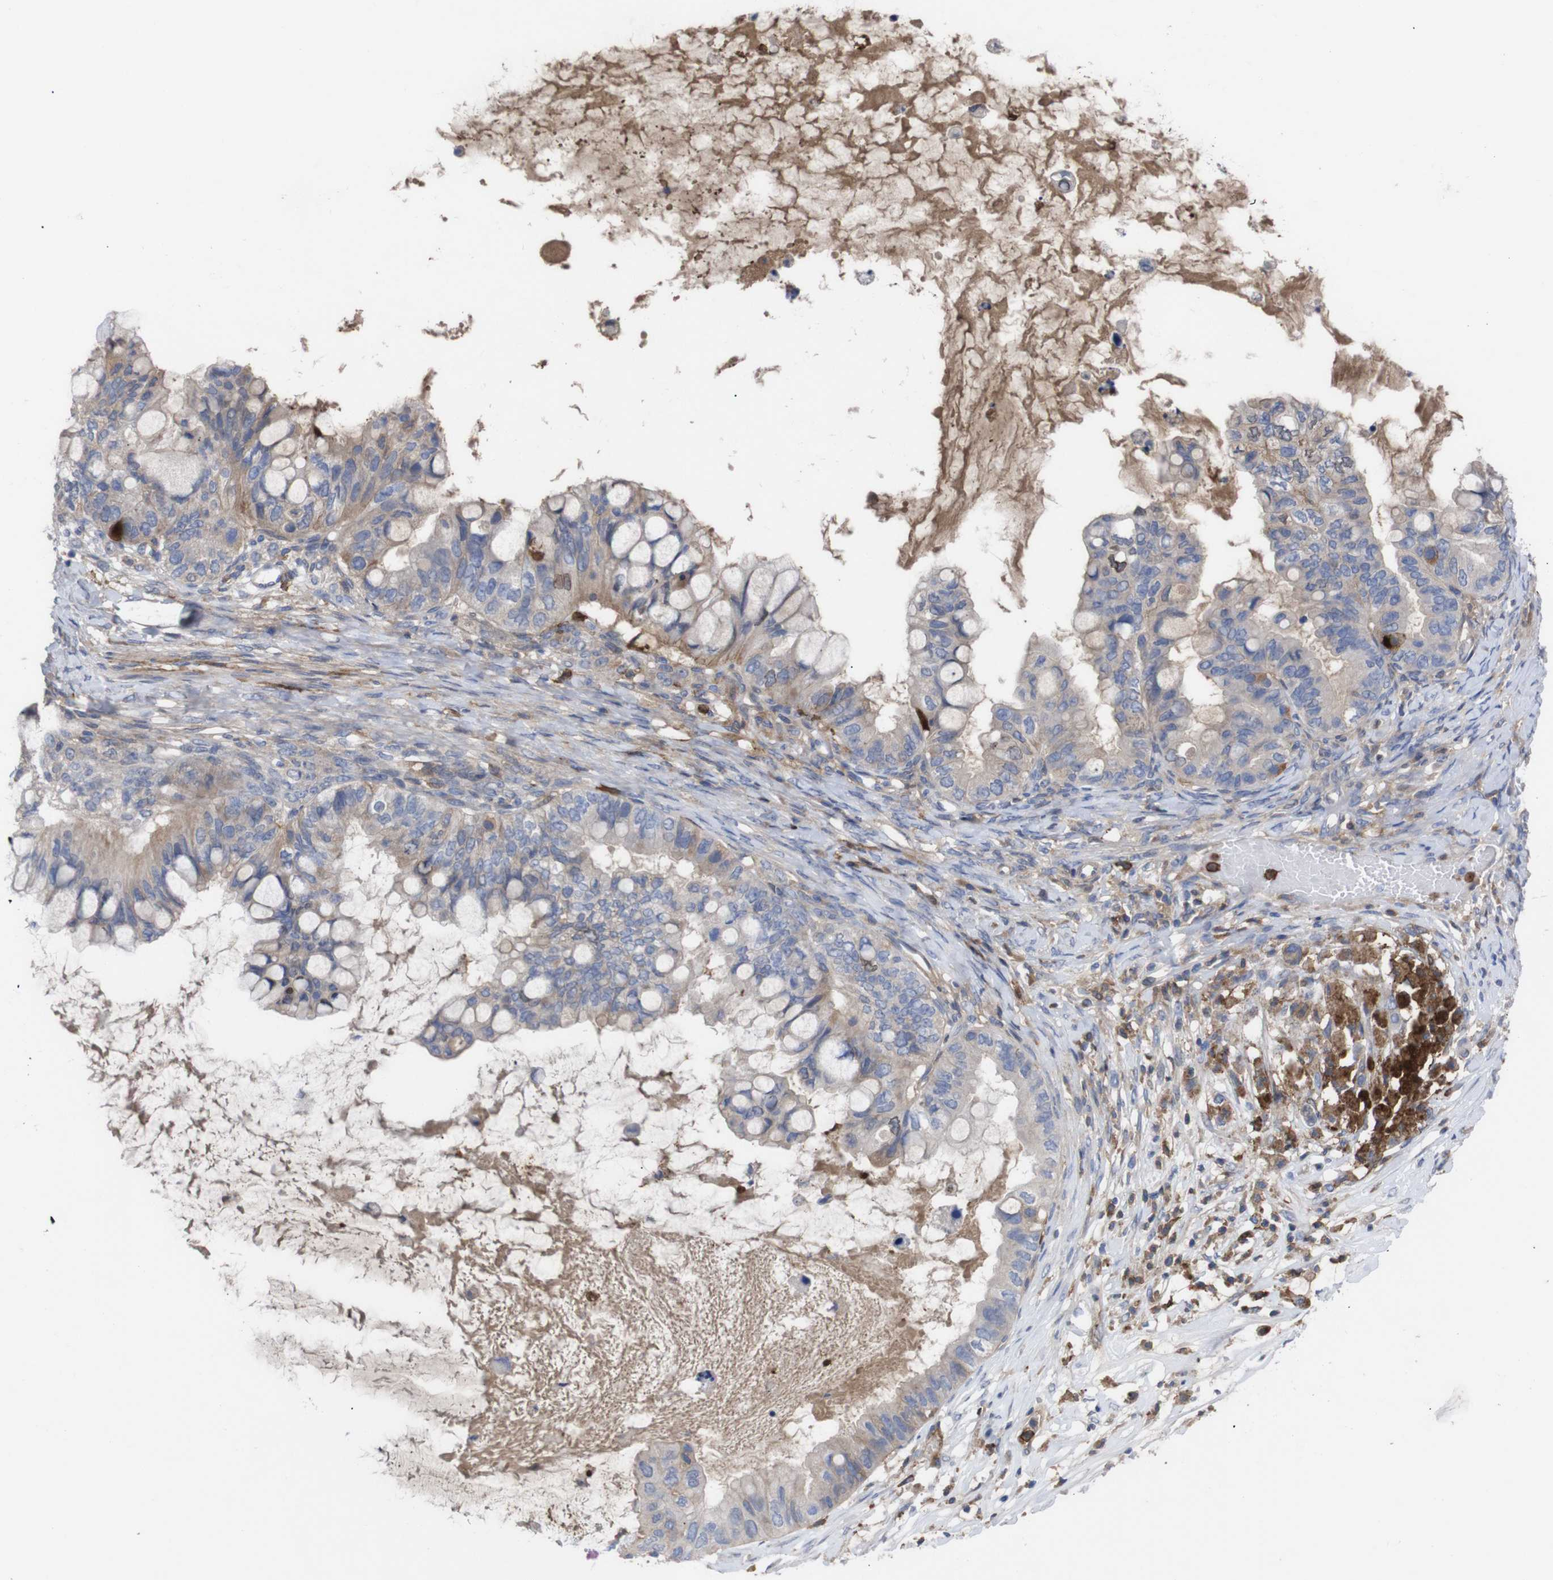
{"staining": {"intensity": "weak", "quantity": ">75%", "location": "cytoplasmic/membranous"}, "tissue": "ovarian cancer", "cell_type": "Tumor cells", "image_type": "cancer", "snomed": [{"axis": "morphology", "description": "Cystadenocarcinoma, mucinous, NOS"}, {"axis": "topography", "description": "Ovary"}], "caption": "Tumor cells display low levels of weak cytoplasmic/membranous staining in about >75% of cells in ovarian cancer.", "gene": "C5AR1", "patient": {"sex": "female", "age": 80}}